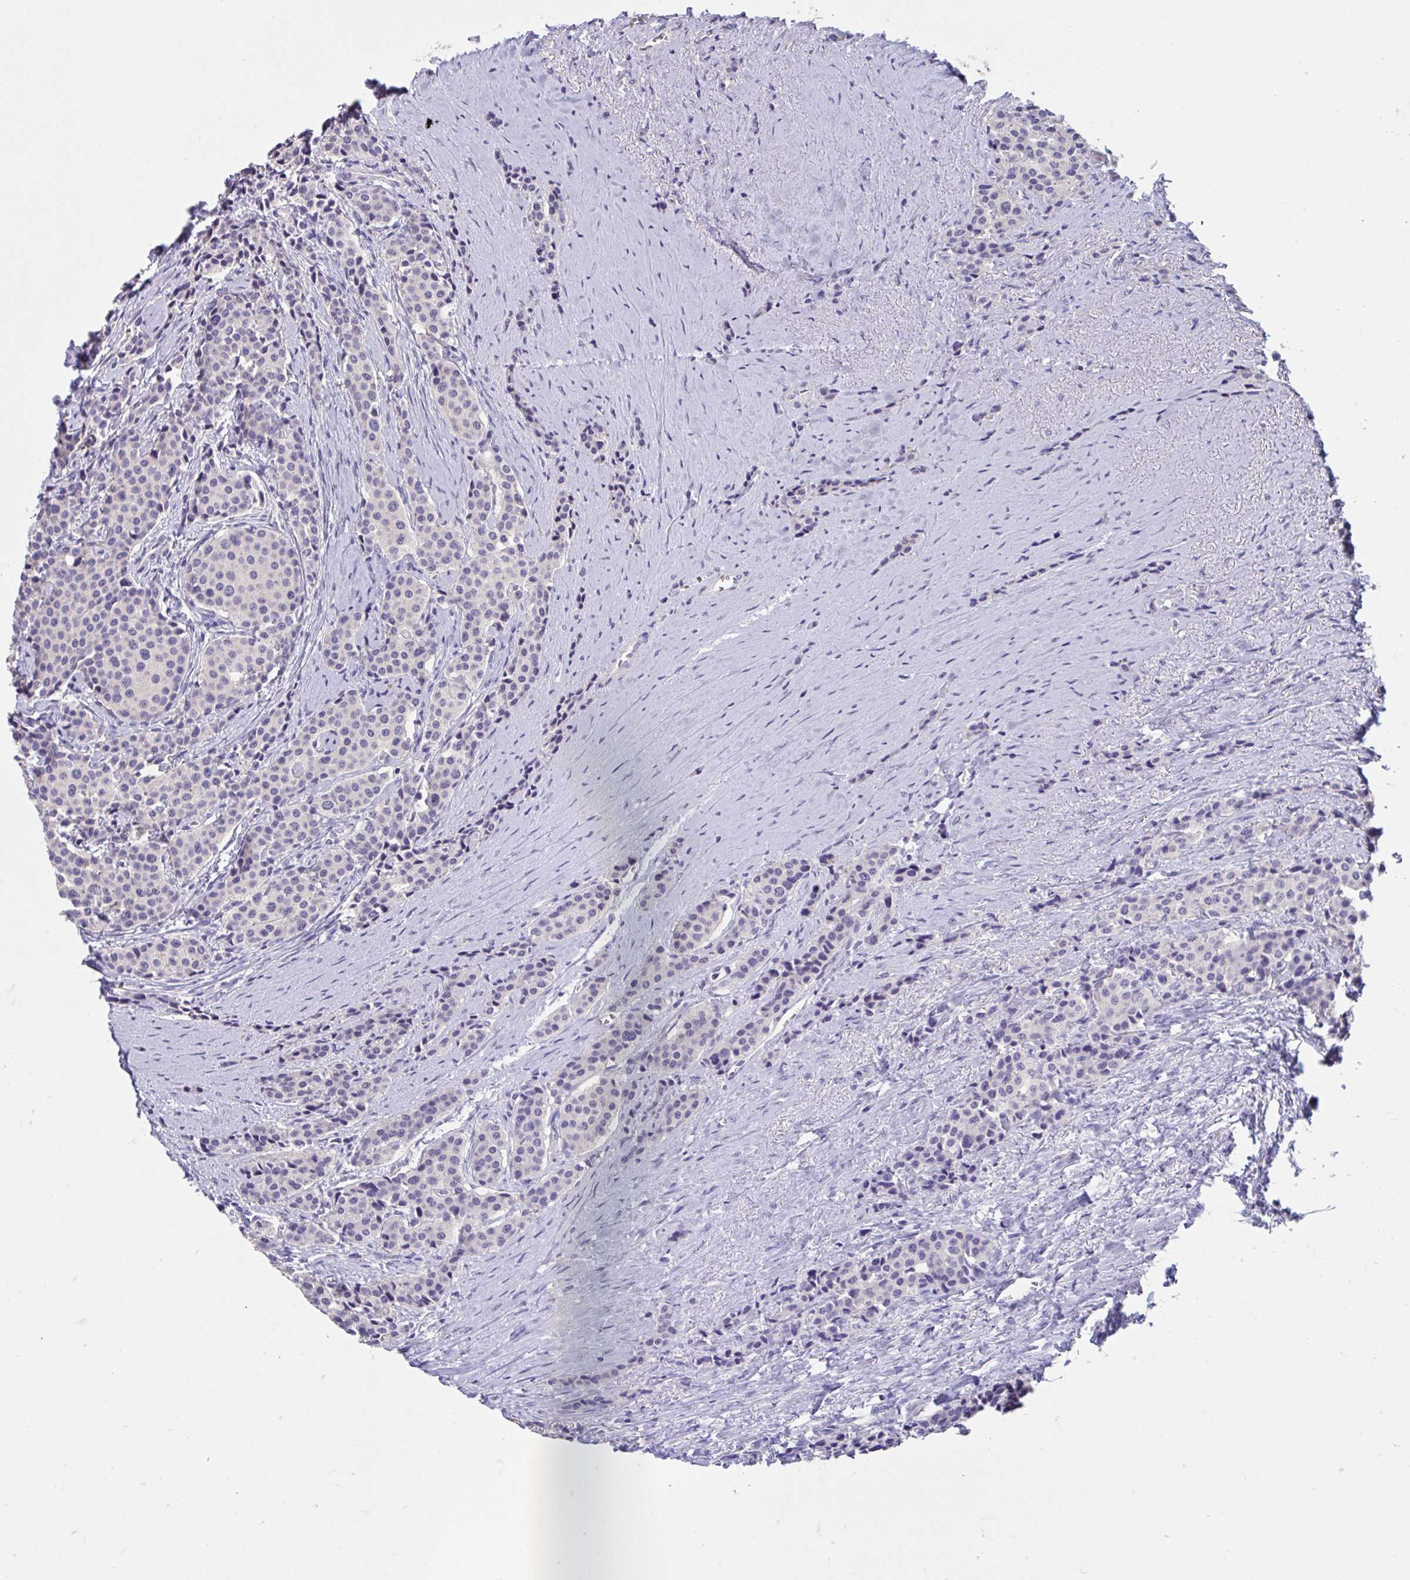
{"staining": {"intensity": "negative", "quantity": "none", "location": "none"}, "tissue": "carcinoid", "cell_type": "Tumor cells", "image_type": "cancer", "snomed": [{"axis": "morphology", "description": "Carcinoid, malignant, NOS"}, {"axis": "topography", "description": "Small intestine"}], "caption": "A histopathology image of human carcinoid is negative for staining in tumor cells. (Brightfield microscopy of DAB (3,3'-diaminobenzidine) immunohistochemistry (IHC) at high magnification).", "gene": "GPR162", "patient": {"sex": "male", "age": 73}}